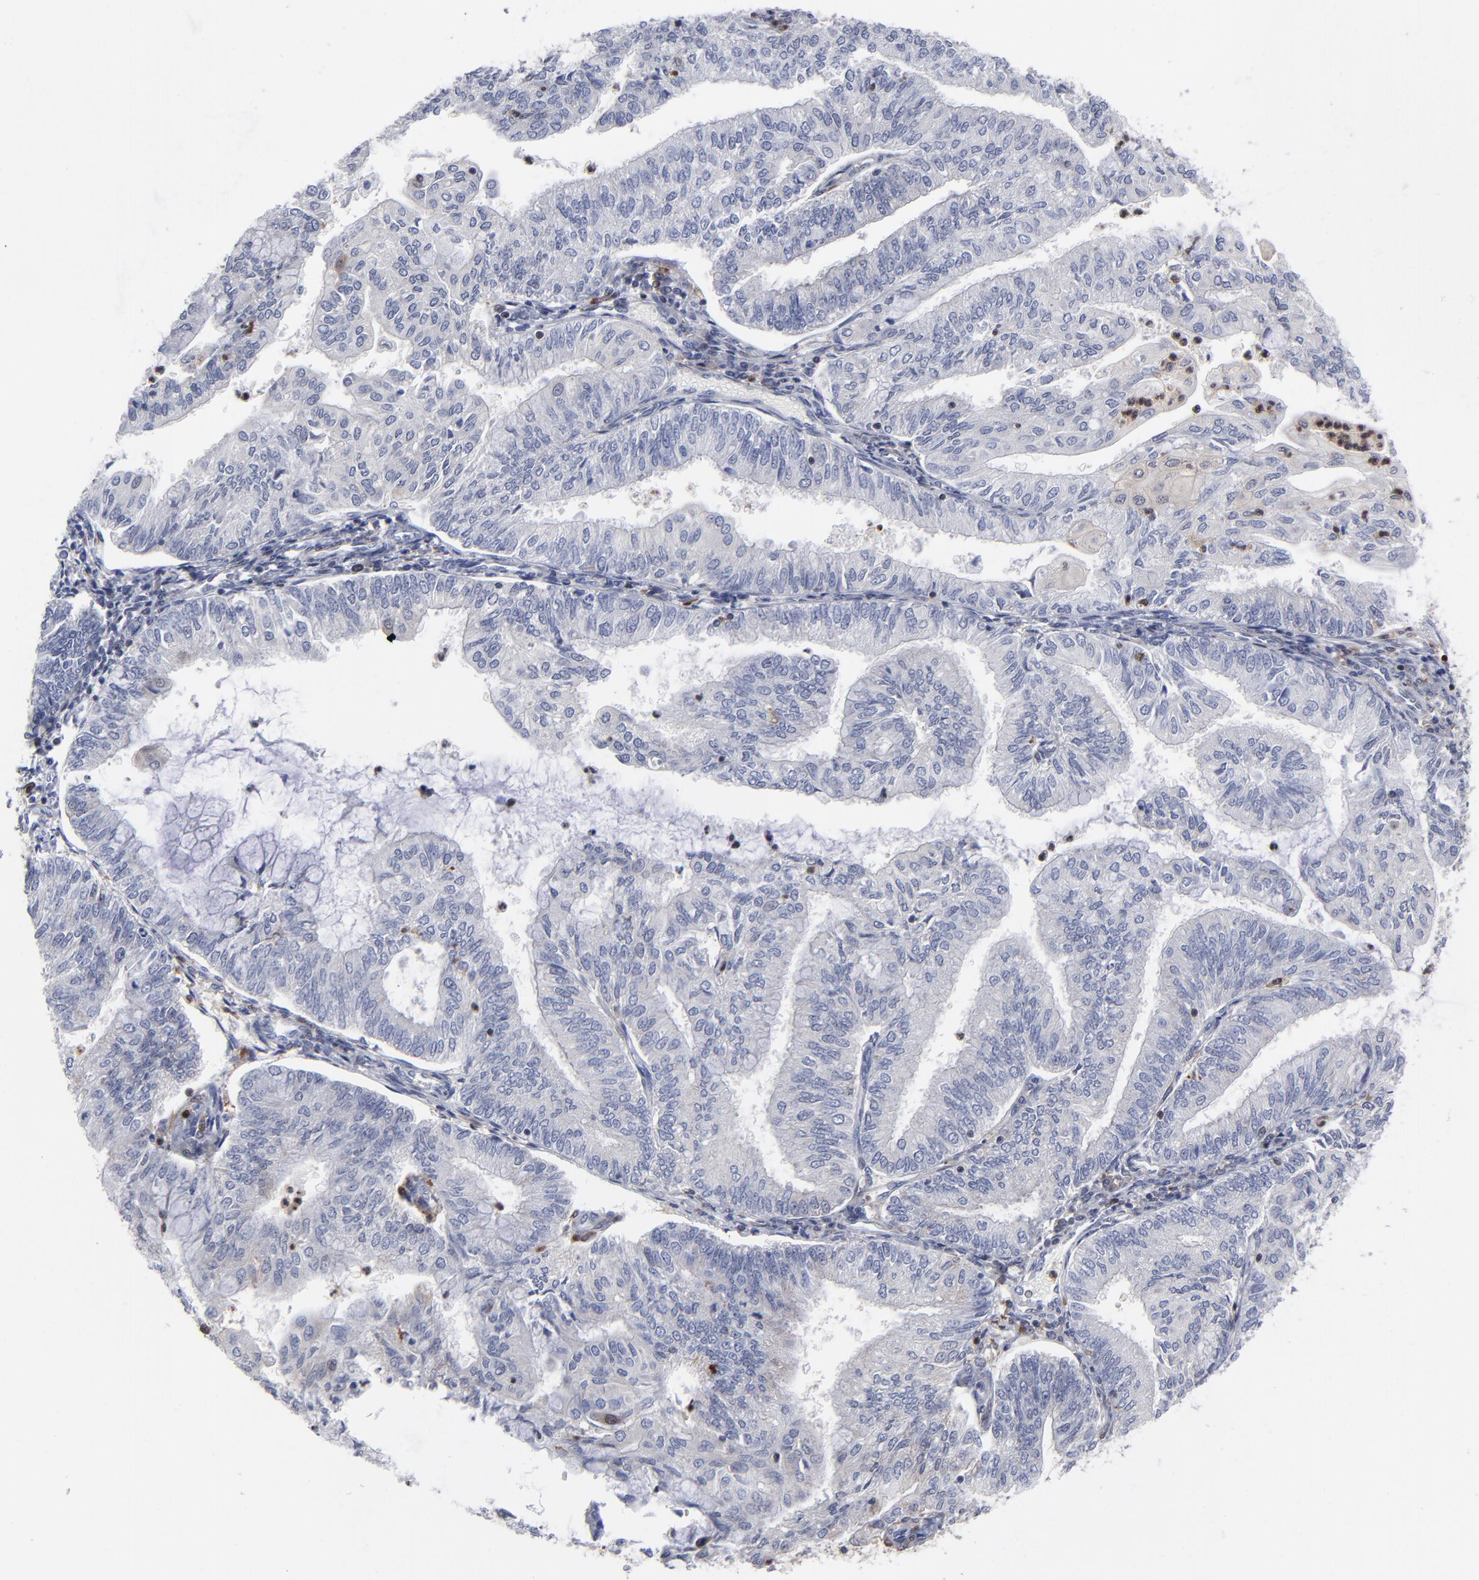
{"staining": {"intensity": "negative", "quantity": "none", "location": "none"}, "tissue": "endometrial cancer", "cell_type": "Tumor cells", "image_type": "cancer", "snomed": [{"axis": "morphology", "description": "Adenocarcinoma, NOS"}, {"axis": "topography", "description": "Endometrium"}], "caption": "Endometrial cancer (adenocarcinoma) stained for a protein using immunohistochemistry (IHC) shows no expression tumor cells.", "gene": "MAP2K1", "patient": {"sex": "female", "age": 59}}